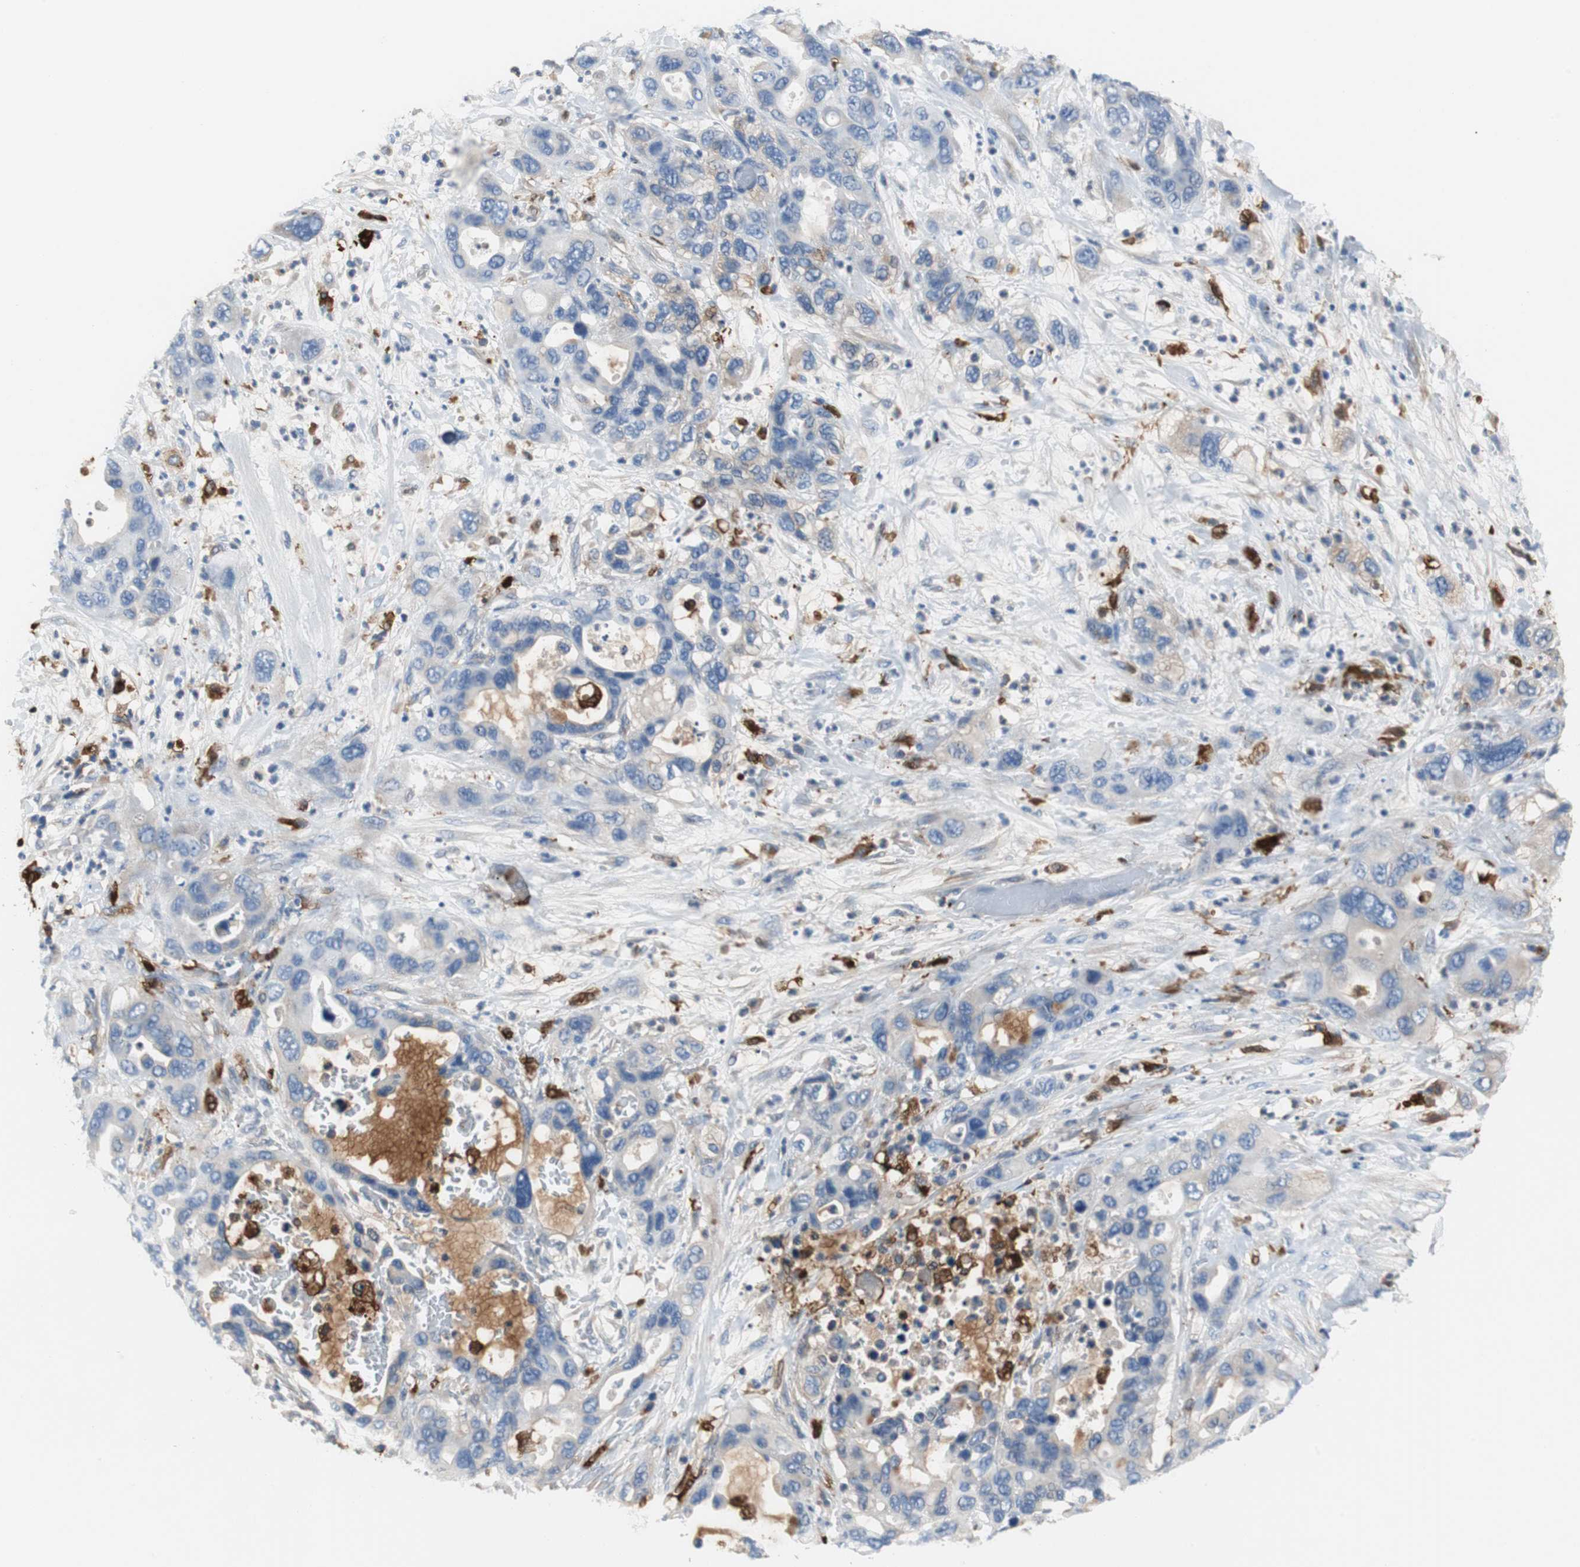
{"staining": {"intensity": "negative", "quantity": "none", "location": "none"}, "tissue": "pancreatic cancer", "cell_type": "Tumor cells", "image_type": "cancer", "snomed": [{"axis": "morphology", "description": "Adenocarcinoma, NOS"}, {"axis": "topography", "description": "Pancreas"}], "caption": "There is no significant expression in tumor cells of adenocarcinoma (pancreatic). The staining is performed using DAB brown chromogen with nuclei counter-stained in using hematoxylin.", "gene": "PI15", "patient": {"sex": "female", "age": 71}}